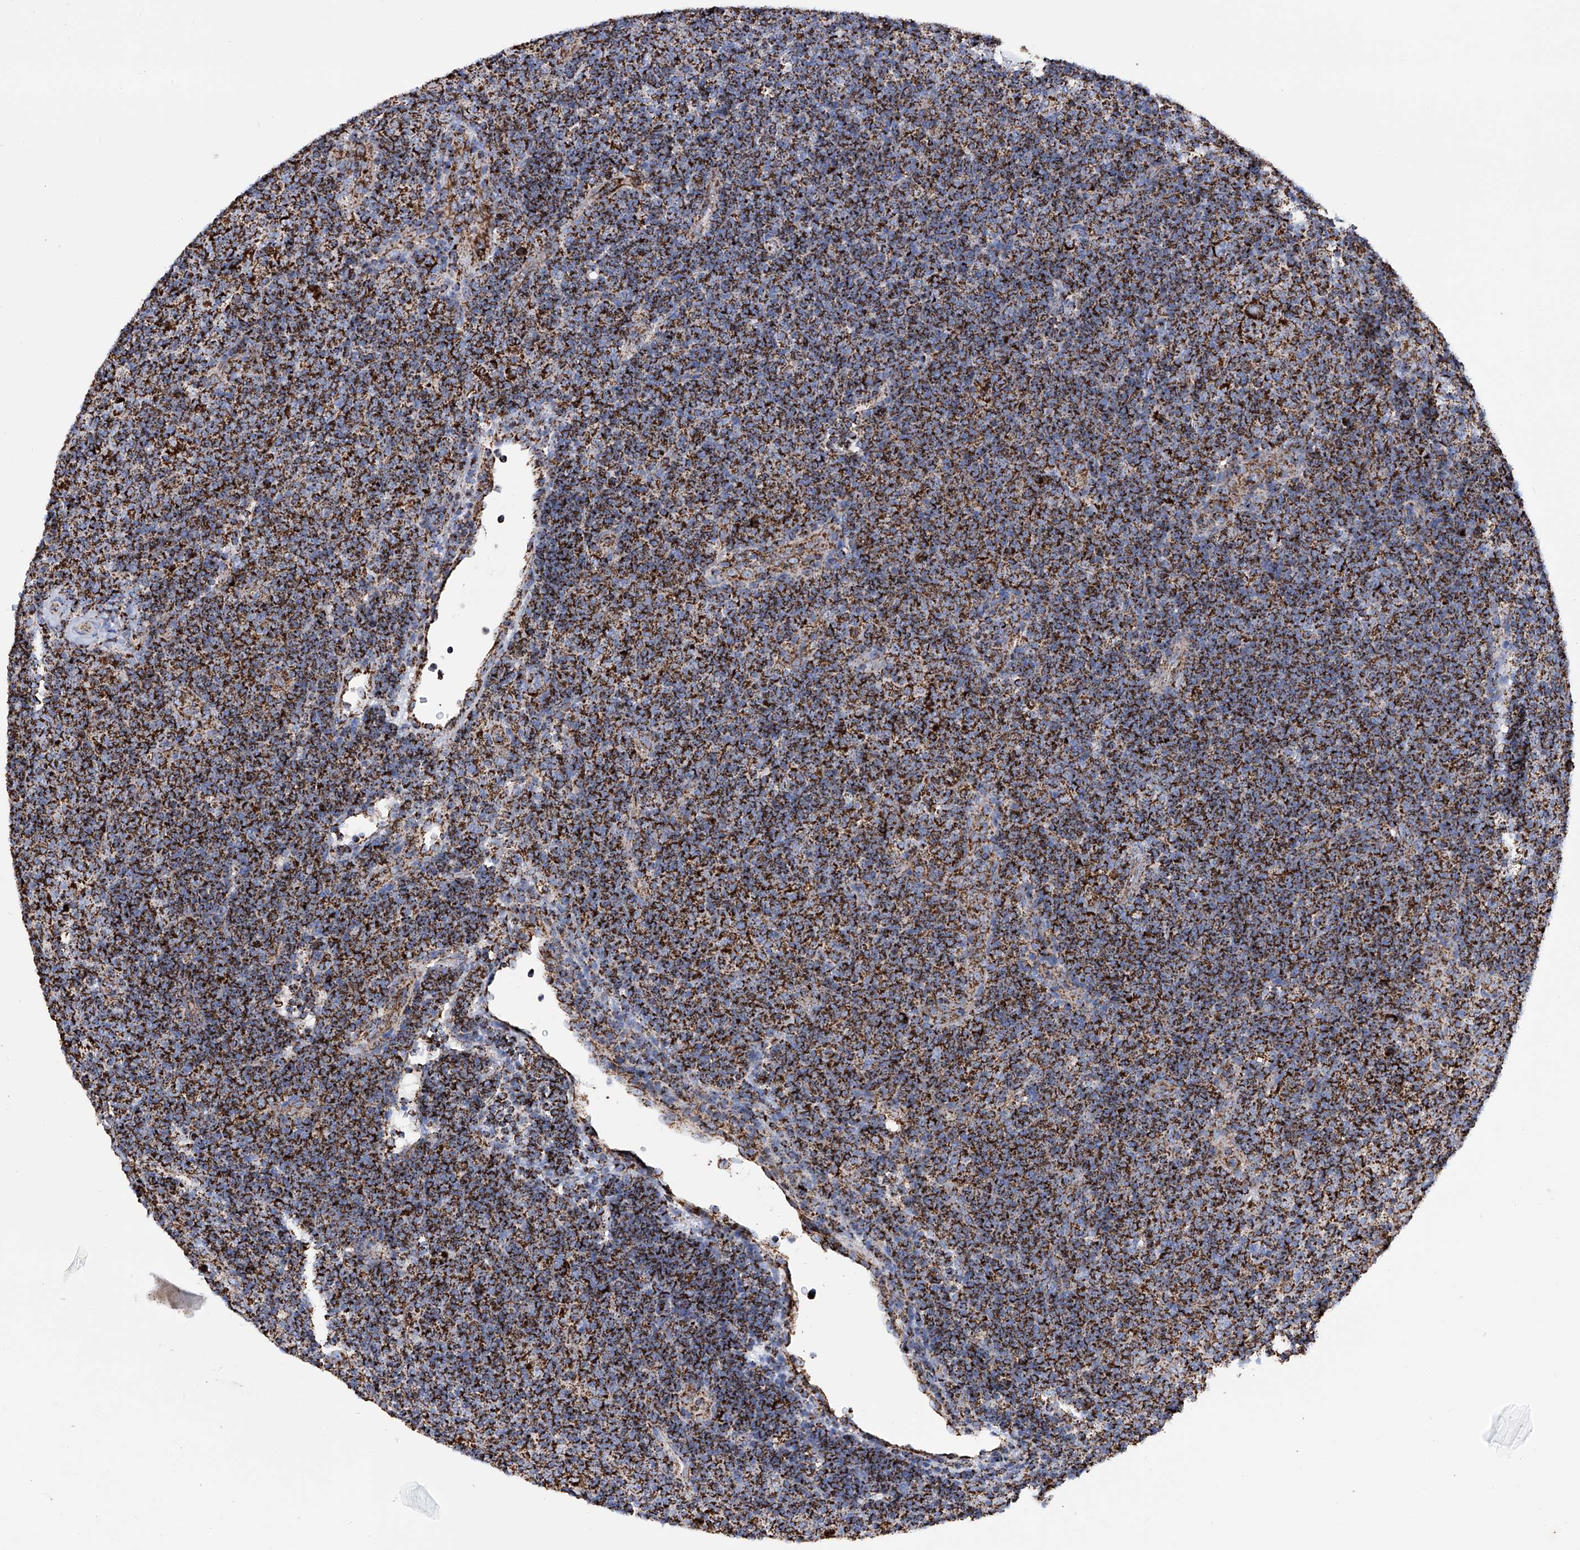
{"staining": {"intensity": "strong", "quantity": ">75%", "location": "cytoplasmic/membranous"}, "tissue": "lymphoma", "cell_type": "Tumor cells", "image_type": "cancer", "snomed": [{"axis": "morphology", "description": "Hodgkin's disease, NOS"}, {"axis": "topography", "description": "Lymph node"}], "caption": "Immunohistochemical staining of Hodgkin's disease displays high levels of strong cytoplasmic/membranous protein staining in approximately >75% of tumor cells.", "gene": "ATP5PF", "patient": {"sex": "female", "age": 57}}